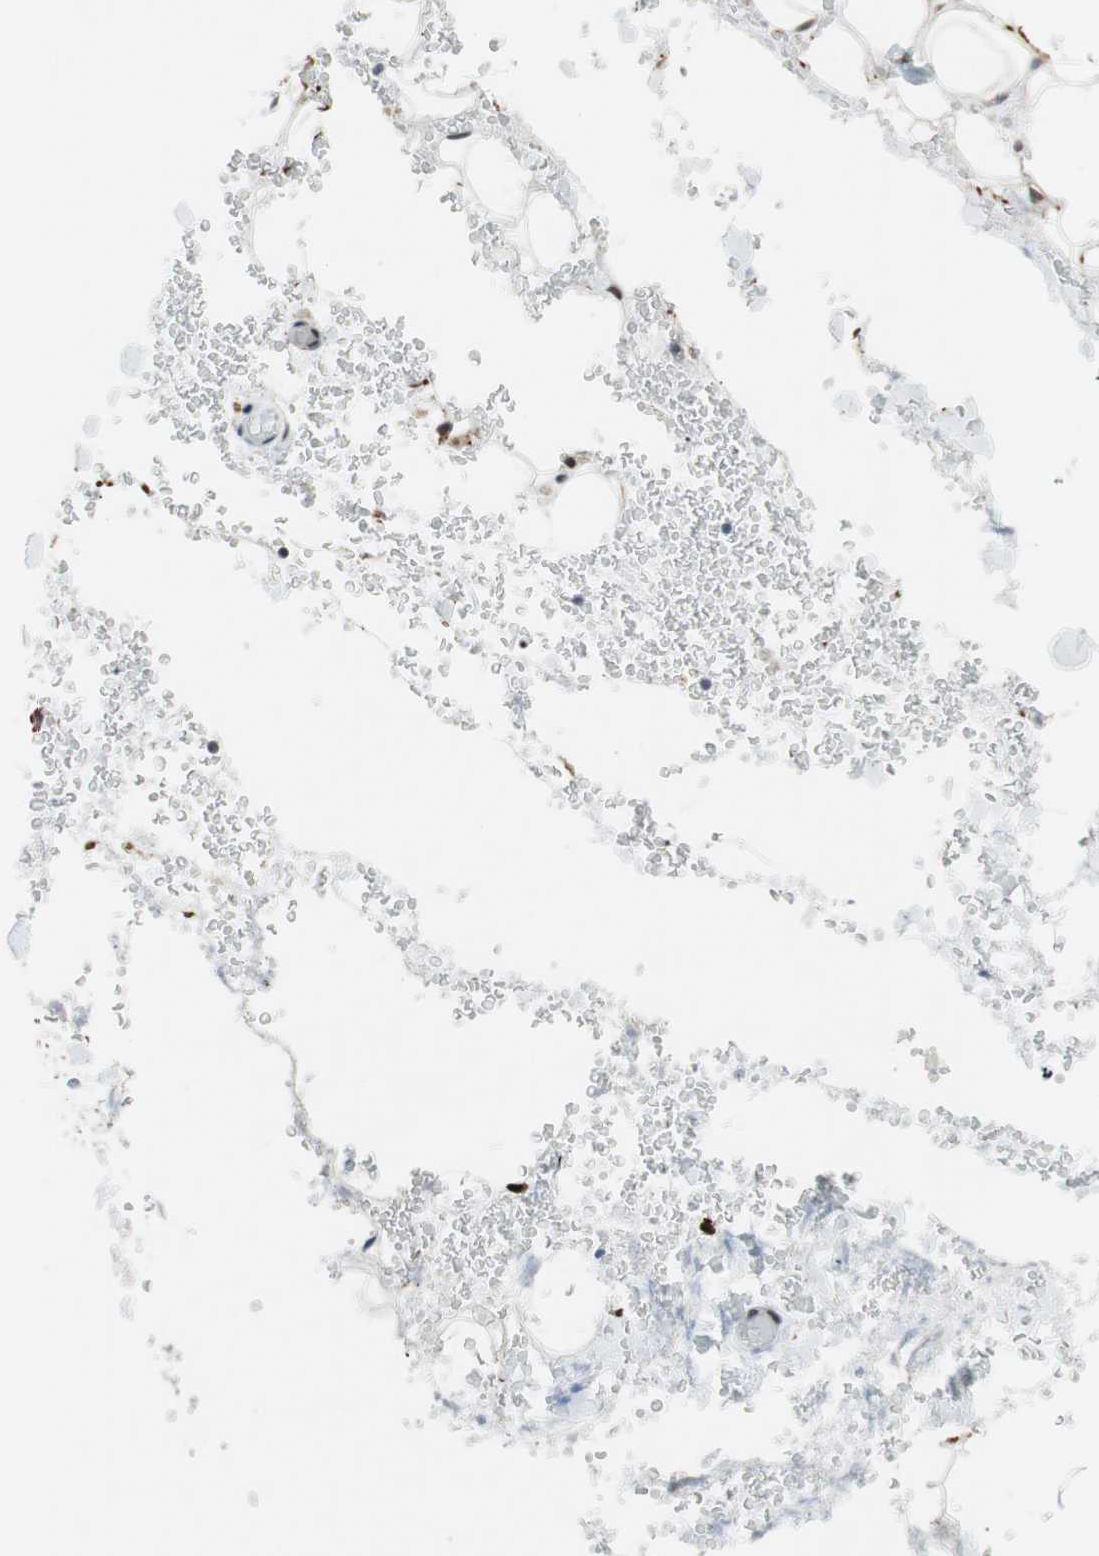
{"staining": {"intensity": "moderate", "quantity": ">75%", "location": "cytoplasmic/membranous,nuclear"}, "tissue": "adipose tissue", "cell_type": "Adipocytes", "image_type": "normal", "snomed": [{"axis": "morphology", "description": "Normal tissue, NOS"}, {"axis": "morphology", "description": "Inflammation, NOS"}, {"axis": "topography", "description": "Breast"}], "caption": "Protein staining by IHC demonstrates moderate cytoplasmic/membranous,nuclear expression in approximately >75% of adipocytes in benign adipose tissue.", "gene": "FBXO44", "patient": {"sex": "female", "age": 65}}